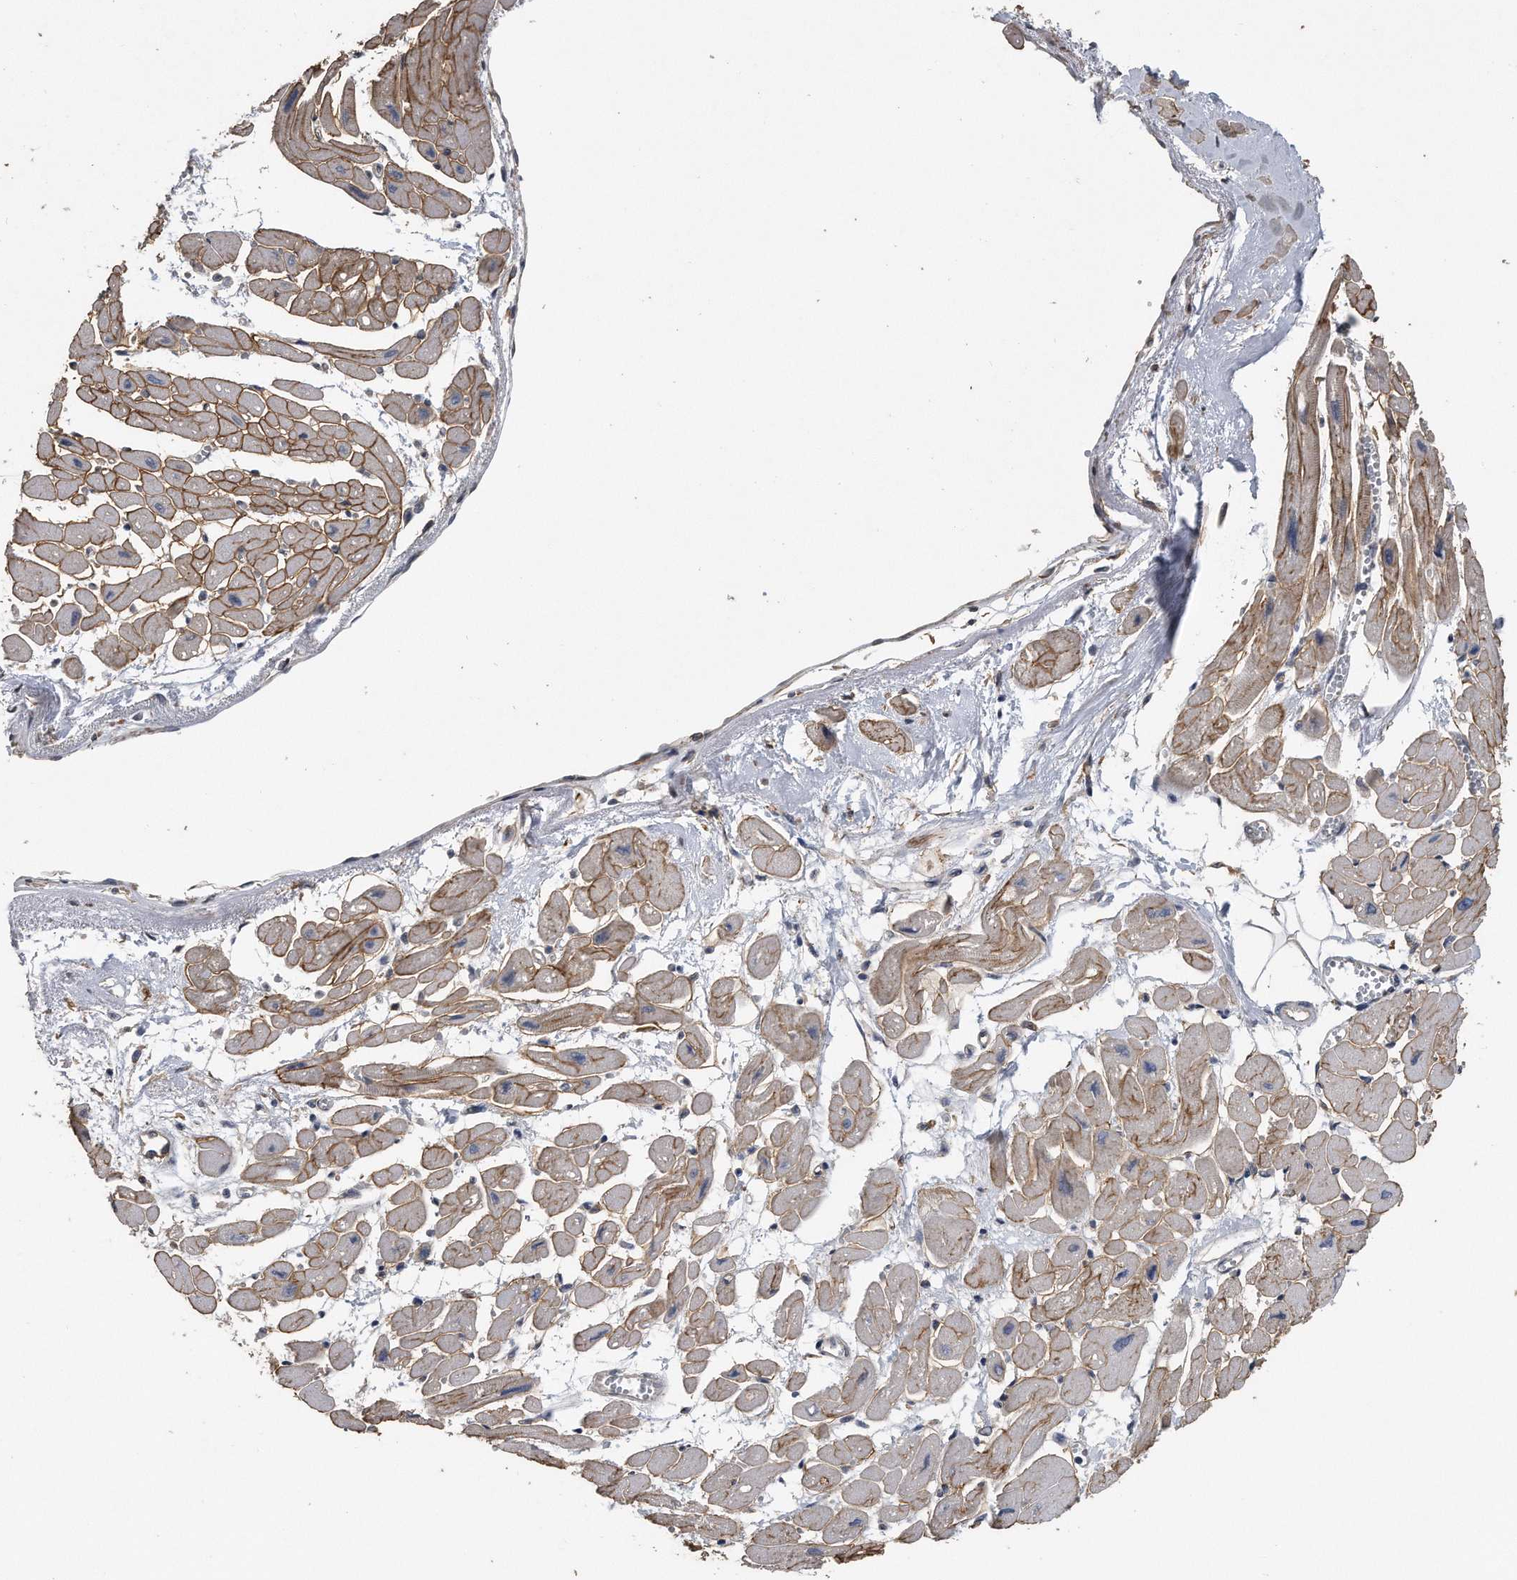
{"staining": {"intensity": "moderate", "quantity": "25%-75%", "location": "cytoplasmic/membranous"}, "tissue": "heart muscle", "cell_type": "Cardiomyocytes", "image_type": "normal", "snomed": [{"axis": "morphology", "description": "Normal tissue, NOS"}, {"axis": "topography", "description": "Heart"}], "caption": "Protein expression analysis of benign heart muscle displays moderate cytoplasmic/membranous expression in approximately 25%-75% of cardiomyocytes. Nuclei are stained in blue.", "gene": "PCLO", "patient": {"sex": "female", "age": 54}}